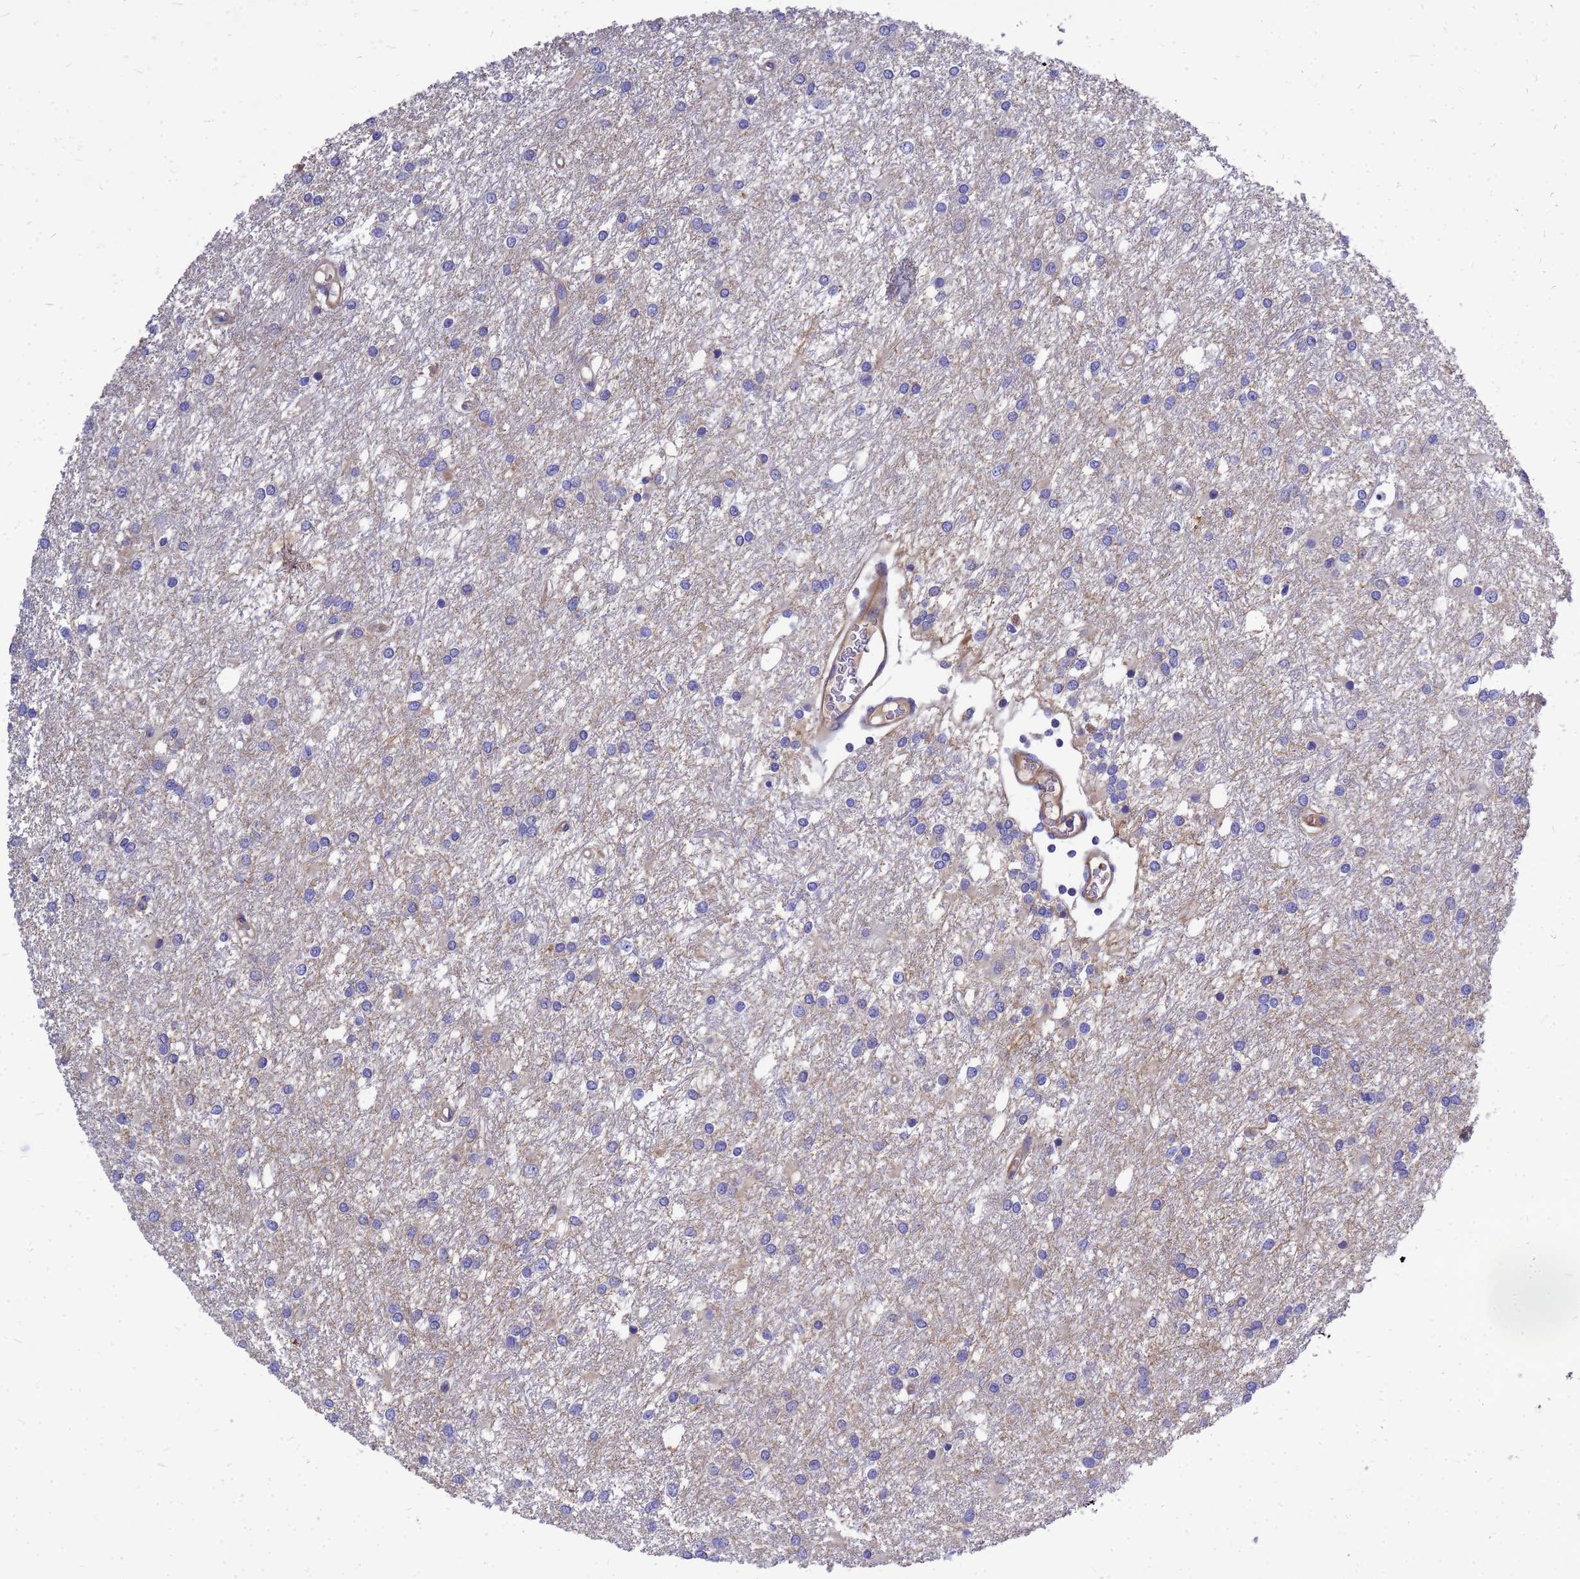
{"staining": {"intensity": "negative", "quantity": "none", "location": "none"}, "tissue": "glioma", "cell_type": "Tumor cells", "image_type": "cancer", "snomed": [{"axis": "morphology", "description": "Glioma, malignant, High grade"}, {"axis": "topography", "description": "Brain"}], "caption": "The micrograph exhibits no significant expression in tumor cells of glioma.", "gene": "FBXW5", "patient": {"sex": "female", "age": 50}}